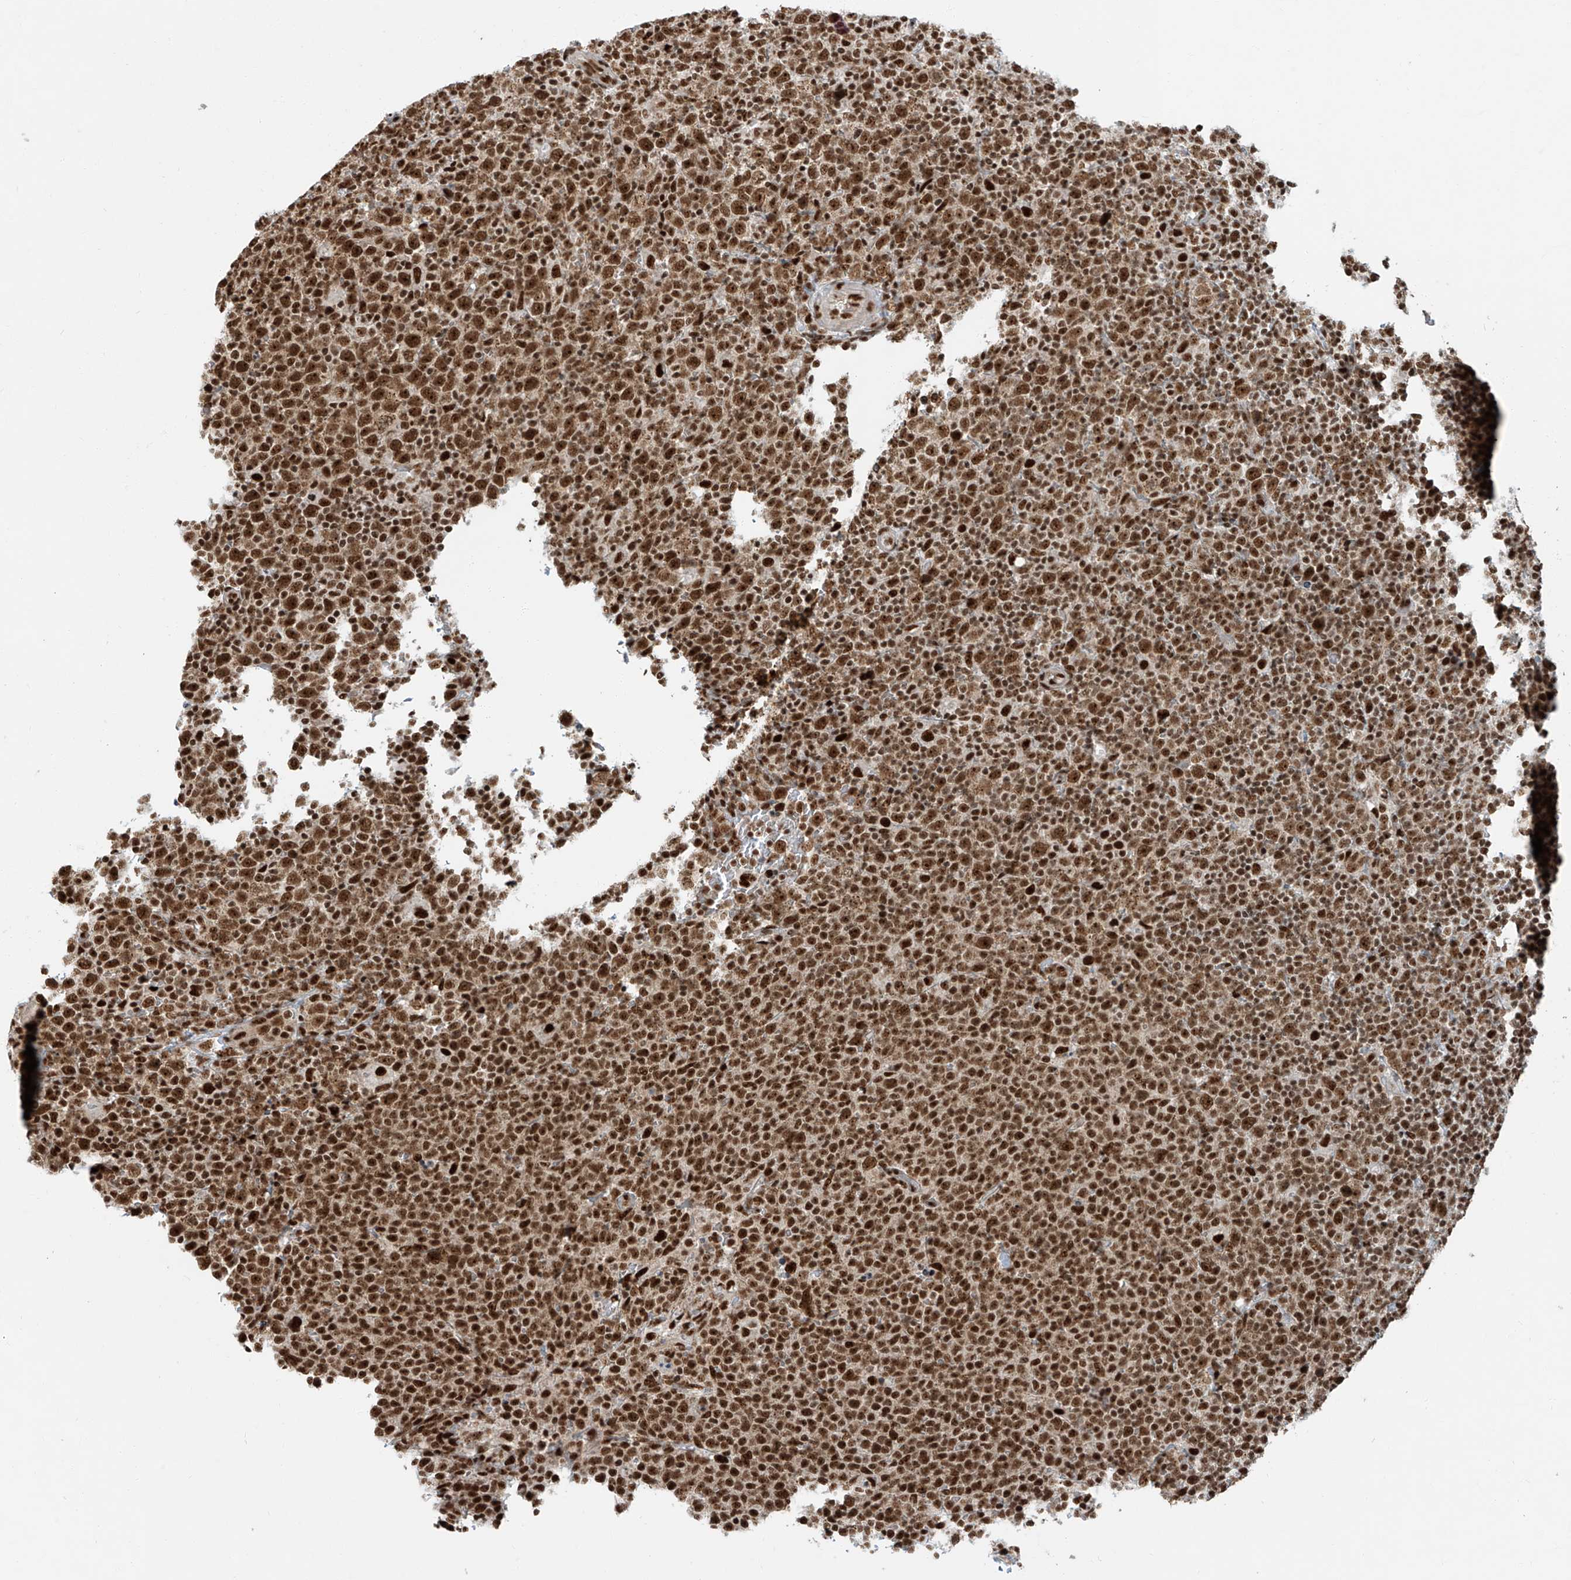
{"staining": {"intensity": "strong", "quantity": ">75%", "location": "nuclear"}, "tissue": "lymphoma", "cell_type": "Tumor cells", "image_type": "cancer", "snomed": [{"axis": "morphology", "description": "Malignant lymphoma, non-Hodgkin's type, High grade"}, {"axis": "topography", "description": "Lymph node"}], "caption": "IHC image of neoplastic tissue: human malignant lymphoma, non-Hodgkin's type (high-grade) stained using immunohistochemistry (IHC) displays high levels of strong protein expression localized specifically in the nuclear of tumor cells, appearing as a nuclear brown color.", "gene": "FAM193B", "patient": {"sex": "male", "age": 61}}